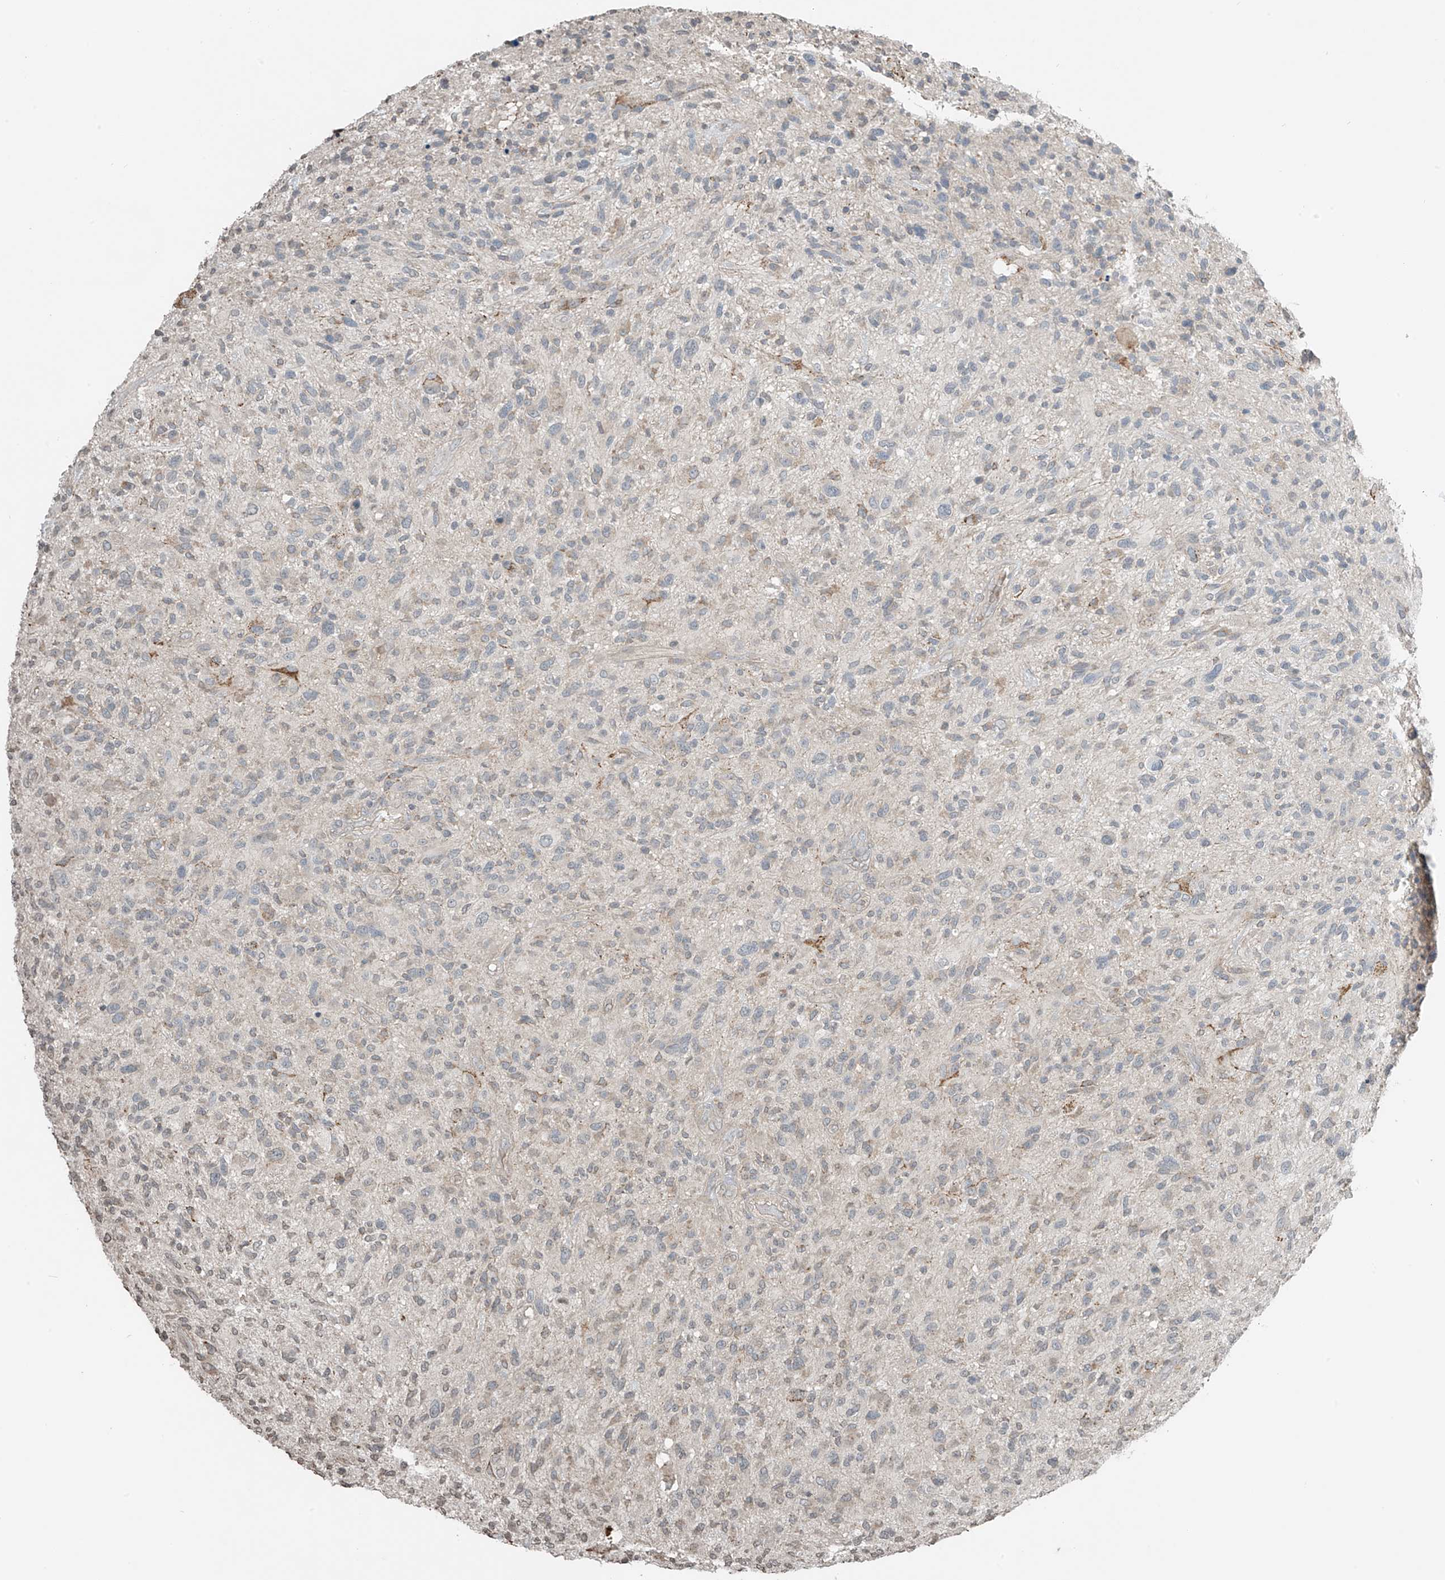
{"staining": {"intensity": "negative", "quantity": "none", "location": "none"}, "tissue": "glioma", "cell_type": "Tumor cells", "image_type": "cancer", "snomed": [{"axis": "morphology", "description": "Glioma, malignant, High grade"}, {"axis": "topography", "description": "Brain"}], "caption": "Photomicrograph shows no protein expression in tumor cells of malignant glioma (high-grade) tissue.", "gene": "HOXA11", "patient": {"sex": "male", "age": 47}}